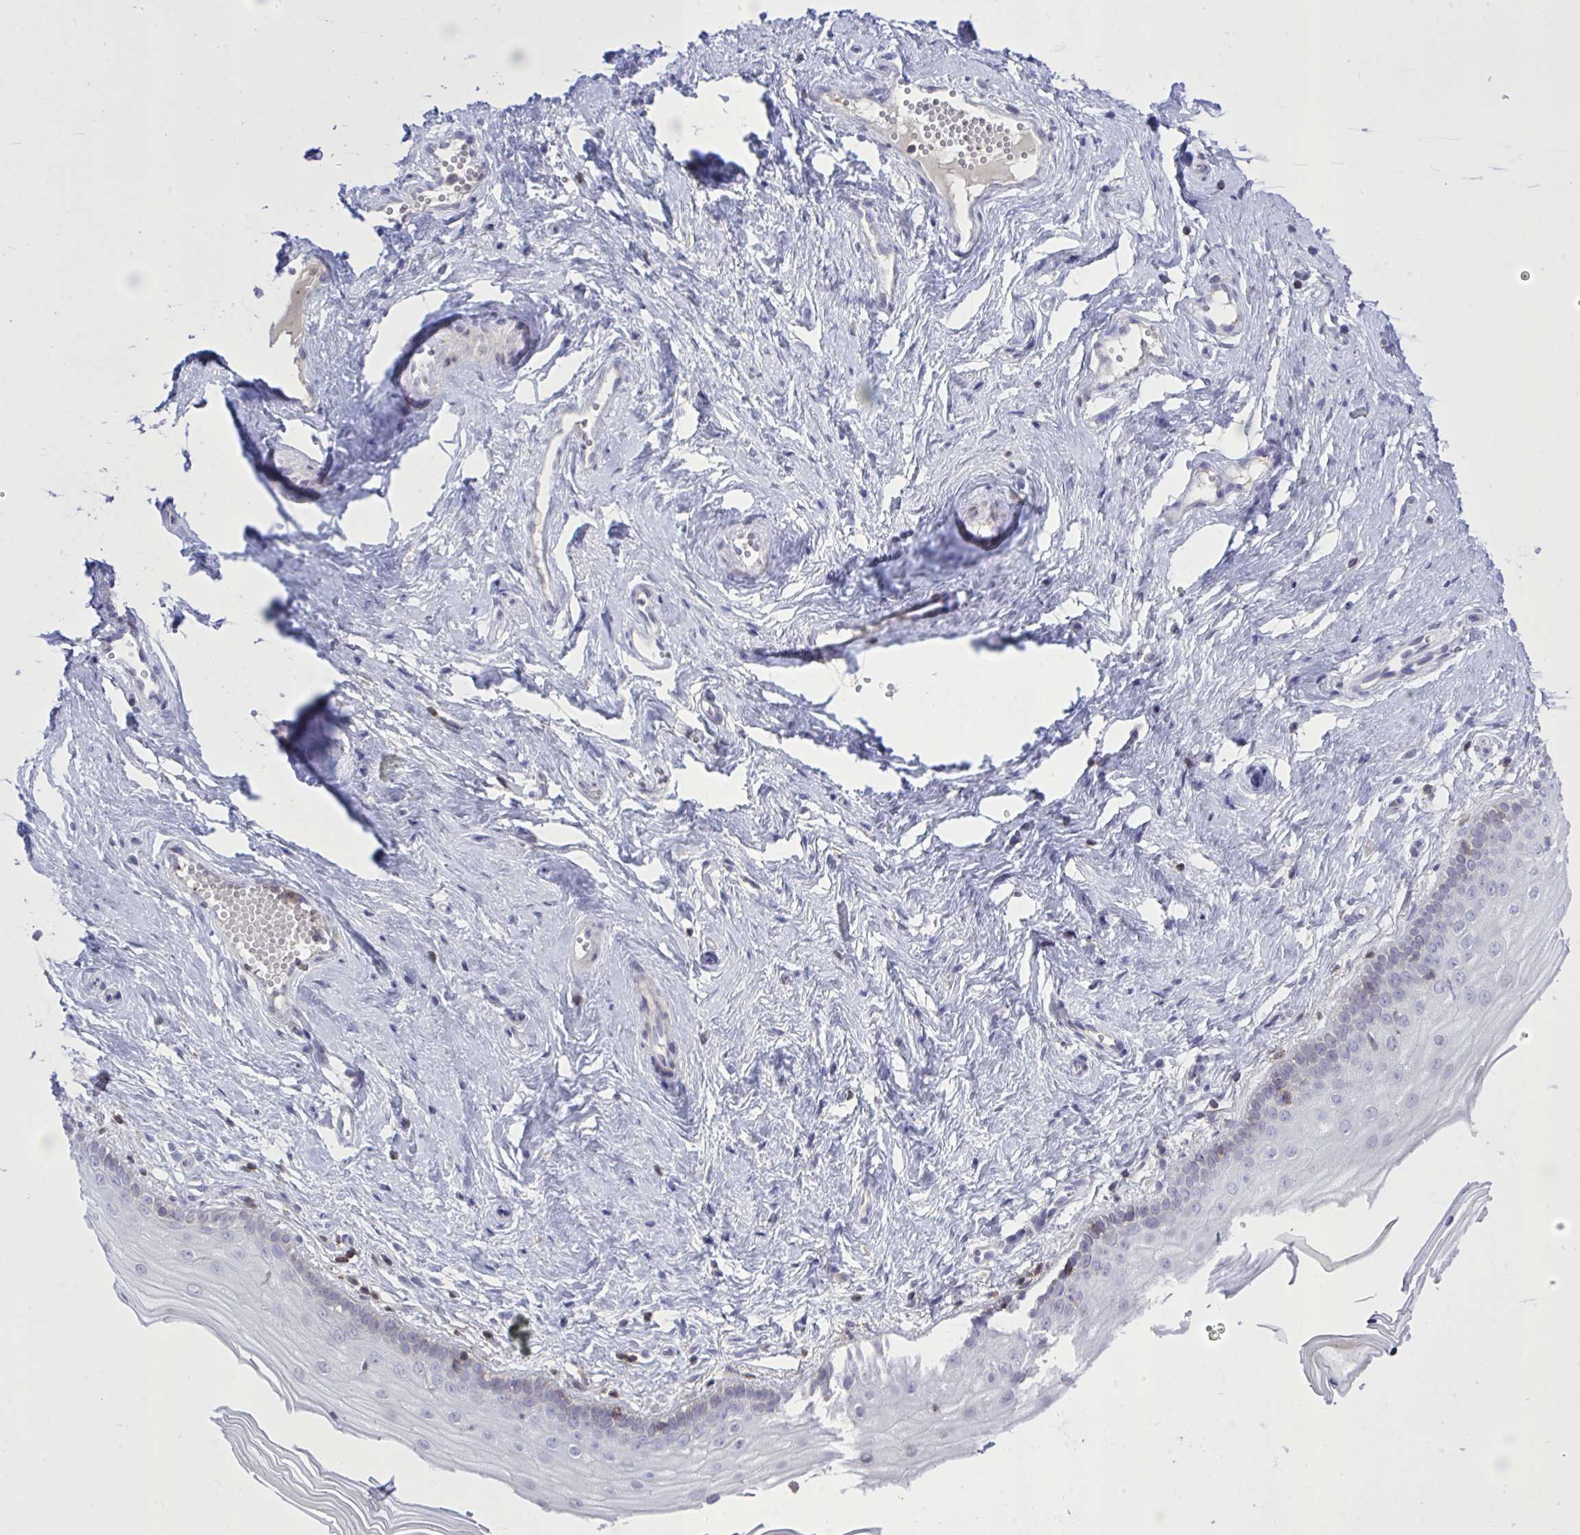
{"staining": {"intensity": "weak", "quantity": "<25%", "location": "cytoplasmic/membranous"}, "tissue": "vagina", "cell_type": "Squamous epithelial cells", "image_type": "normal", "snomed": [{"axis": "morphology", "description": "Normal tissue, NOS"}, {"axis": "topography", "description": "Vagina"}], "caption": "Immunohistochemistry photomicrograph of benign vagina stained for a protein (brown), which reveals no staining in squamous epithelial cells.", "gene": "CXCL8", "patient": {"sex": "female", "age": 38}}